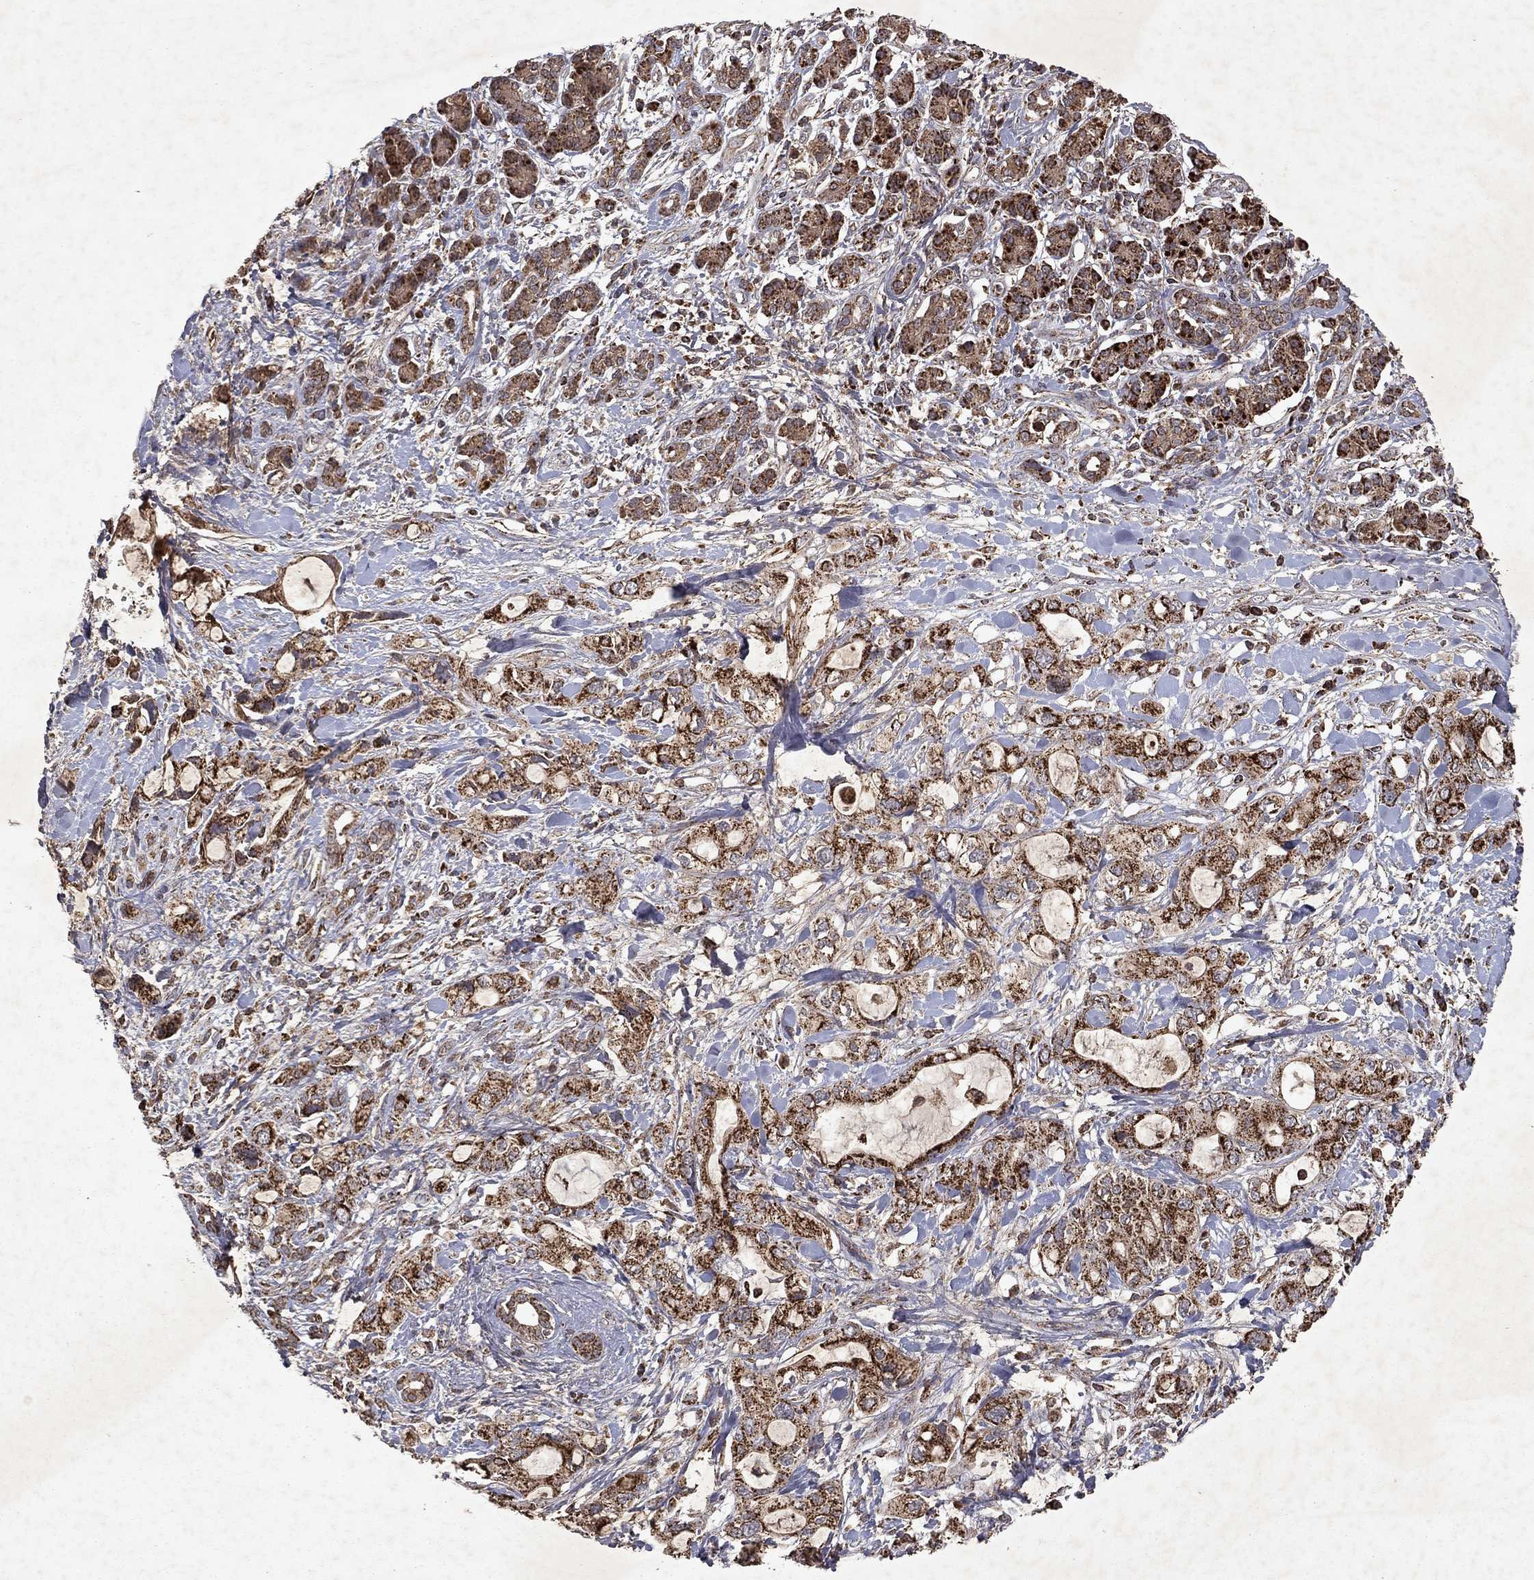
{"staining": {"intensity": "strong", "quantity": ">75%", "location": "cytoplasmic/membranous"}, "tissue": "pancreatic cancer", "cell_type": "Tumor cells", "image_type": "cancer", "snomed": [{"axis": "morphology", "description": "Adenocarcinoma, NOS"}, {"axis": "topography", "description": "Pancreas"}], "caption": "Pancreatic adenocarcinoma stained with a protein marker exhibits strong staining in tumor cells.", "gene": "PYROXD2", "patient": {"sex": "female", "age": 56}}